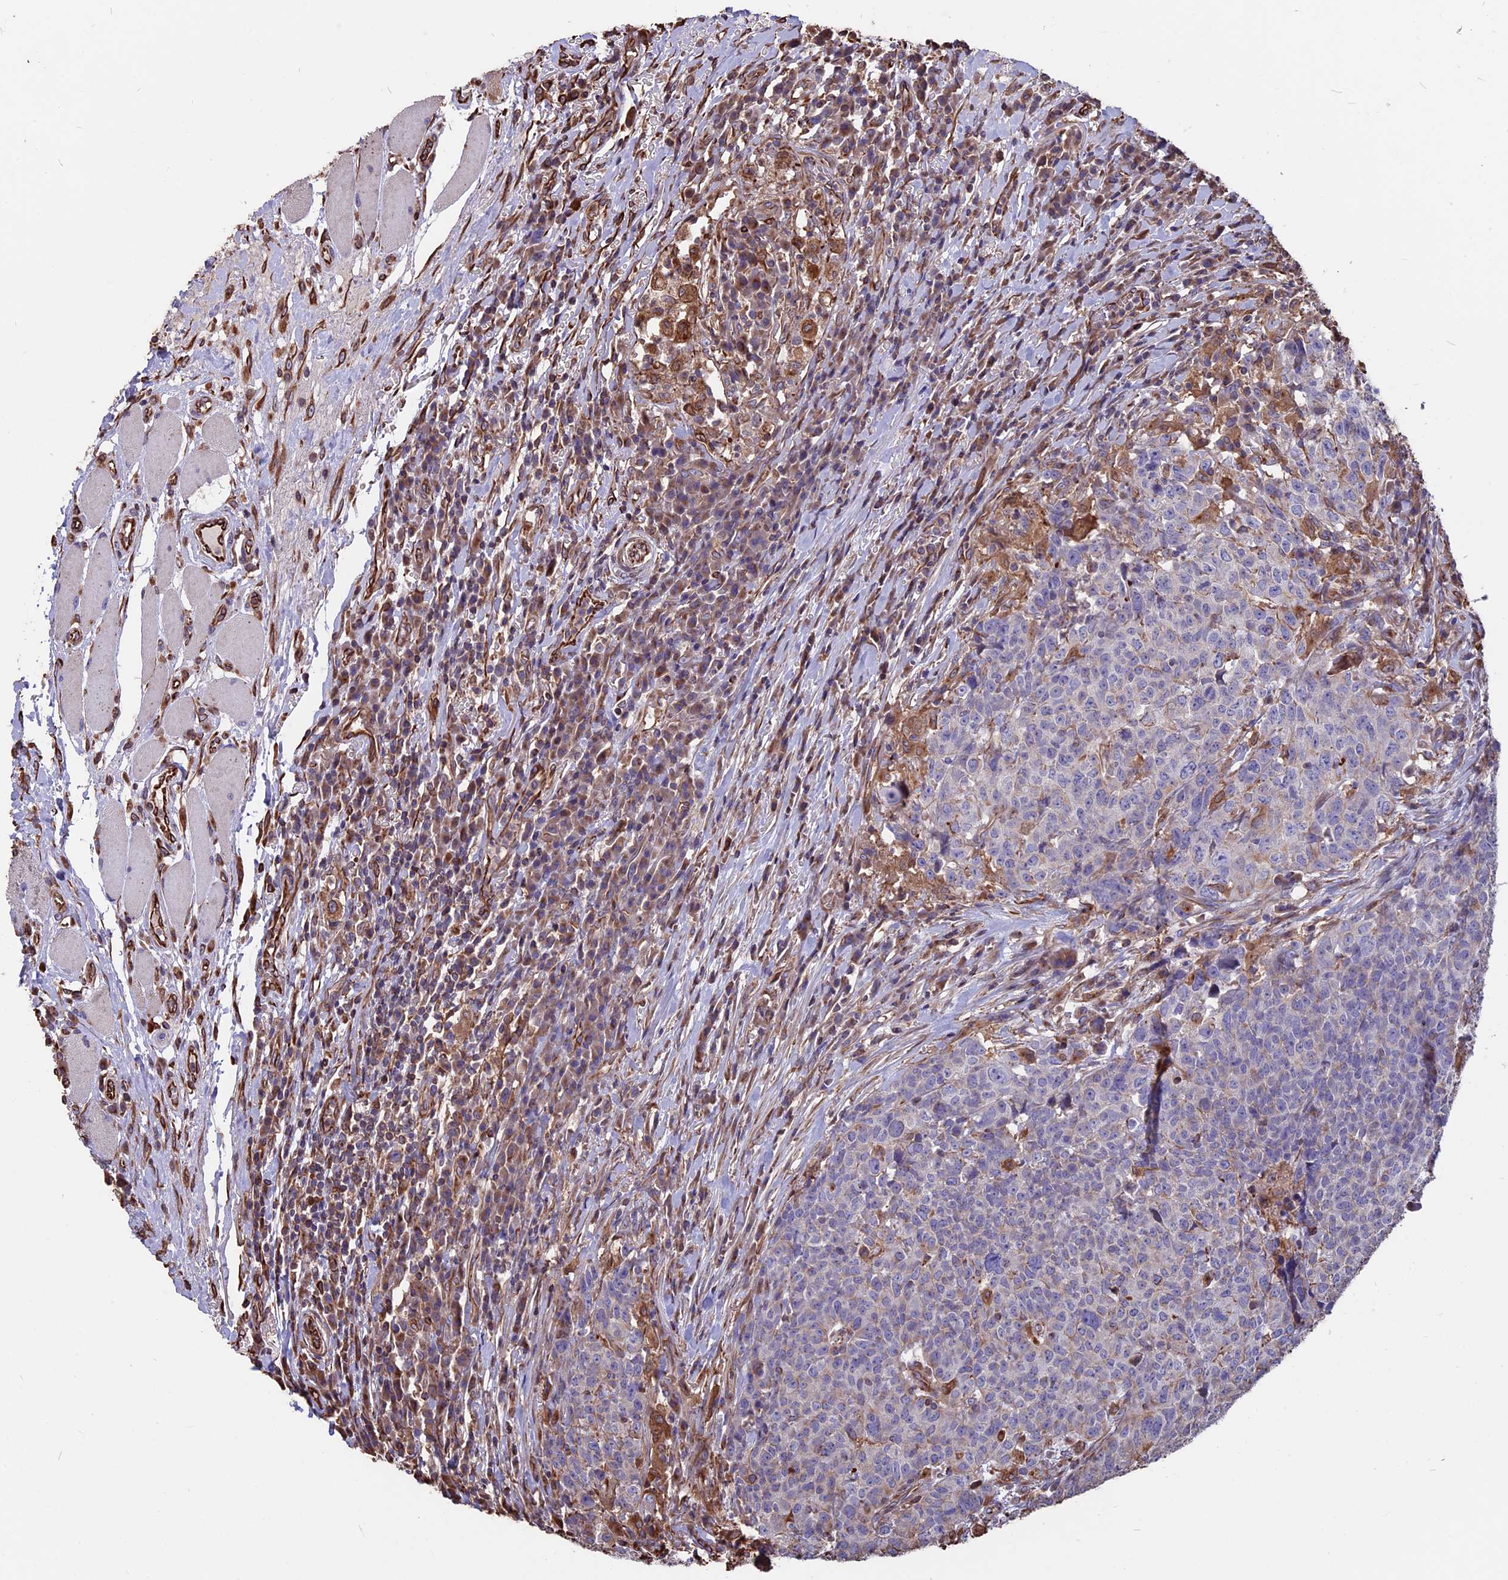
{"staining": {"intensity": "negative", "quantity": "none", "location": "none"}, "tissue": "head and neck cancer", "cell_type": "Tumor cells", "image_type": "cancer", "snomed": [{"axis": "morphology", "description": "Squamous cell carcinoma, NOS"}, {"axis": "topography", "description": "Head-Neck"}], "caption": "The photomicrograph exhibits no significant staining in tumor cells of head and neck cancer (squamous cell carcinoma).", "gene": "SEH1L", "patient": {"sex": "male", "age": 66}}